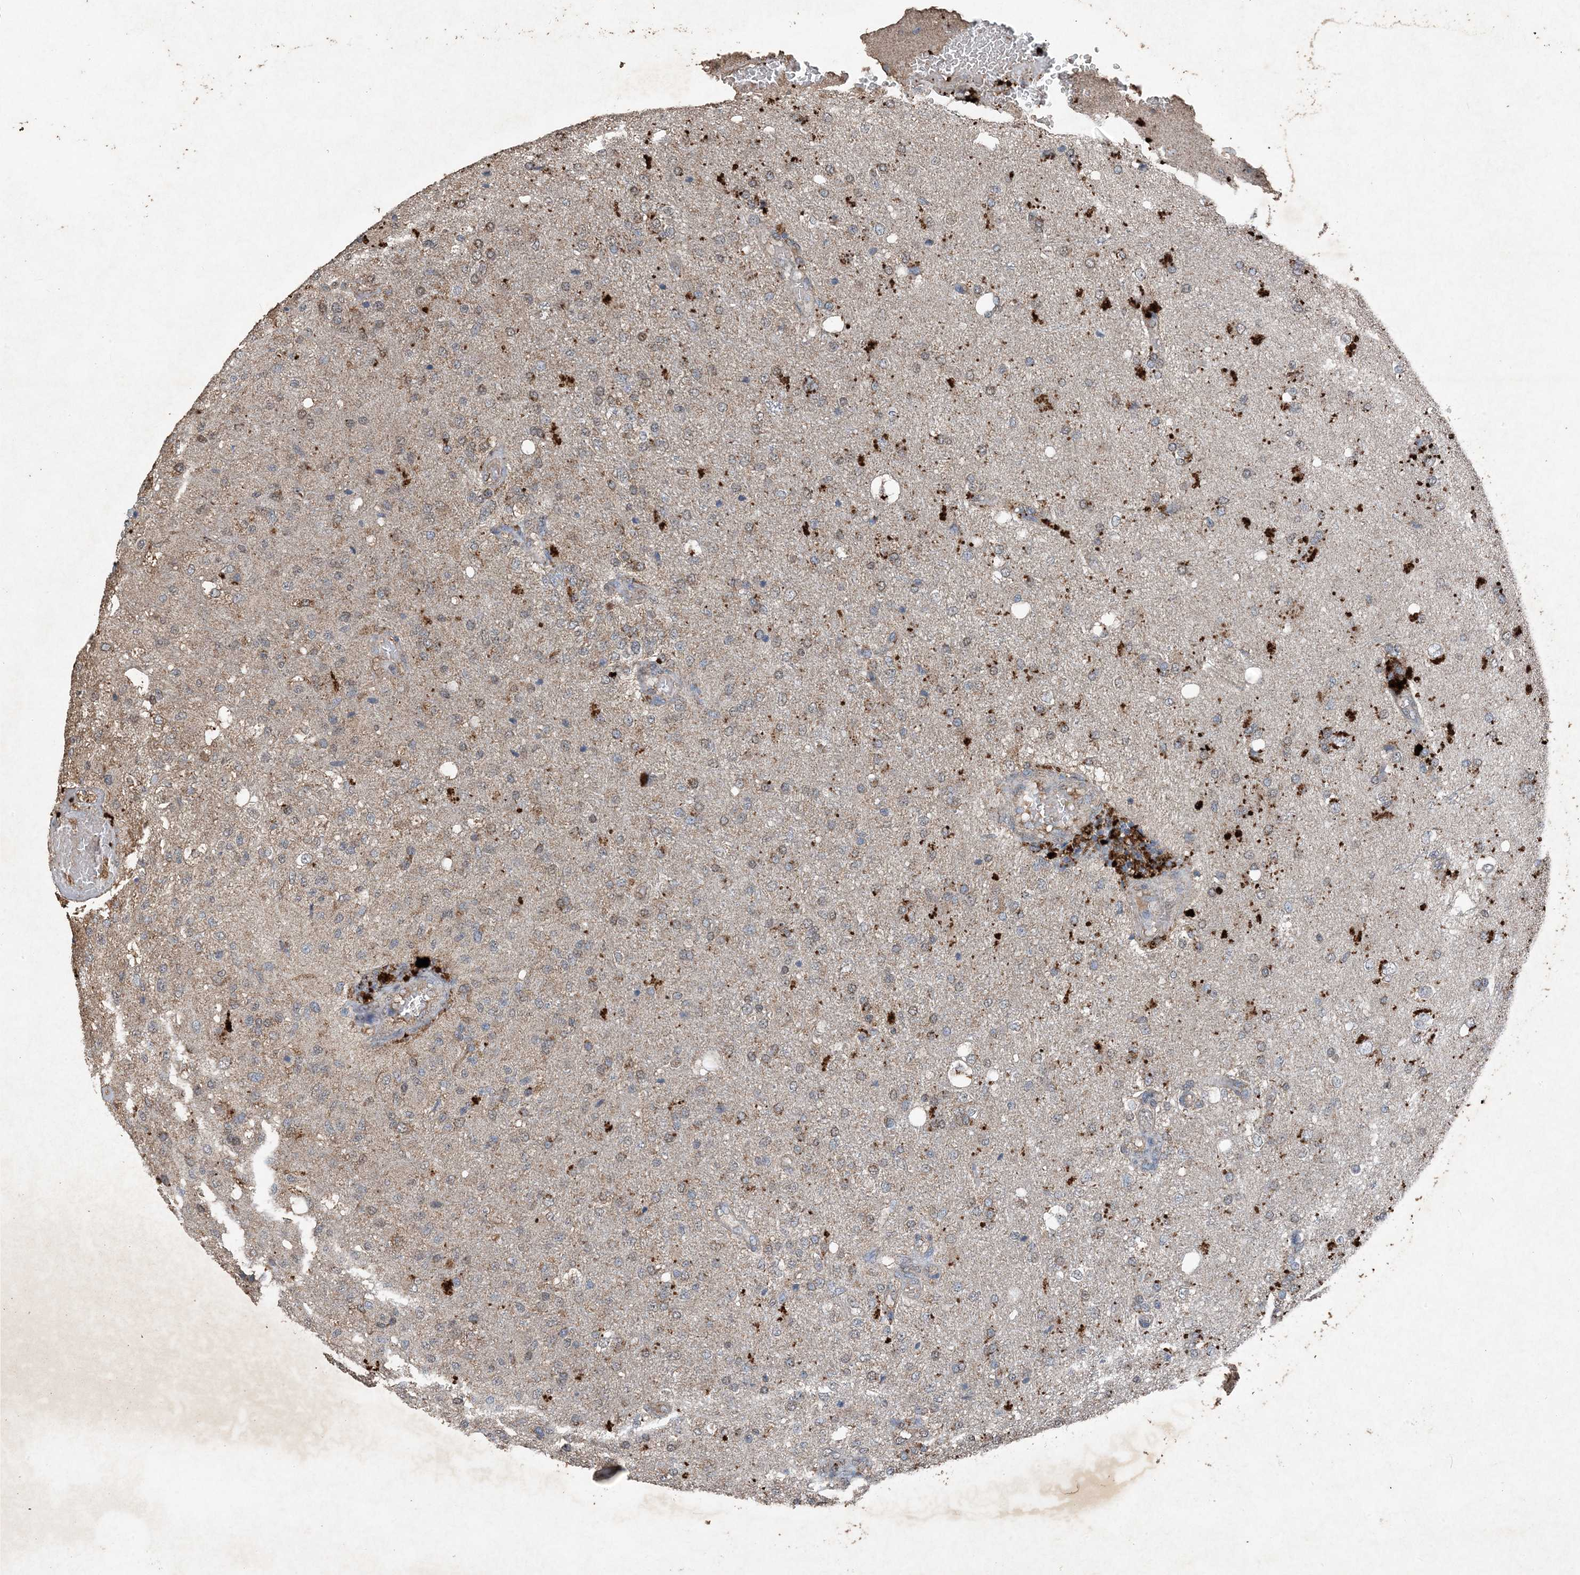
{"staining": {"intensity": "weak", "quantity": "<25%", "location": "cytoplasmic/membranous"}, "tissue": "glioma", "cell_type": "Tumor cells", "image_type": "cancer", "snomed": [{"axis": "morphology", "description": "Normal tissue, NOS"}, {"axis": "morphology", "description": "Glioma, malignant, High grade"}, {"axis": "topography", "description": "Cerebral cortex"}], "caption": "Immunohistochemical staining of human glioma shows no significant staining in tumor cells.", "gene": "FCN3", "patient": {"sex": "male", "age": 77}}